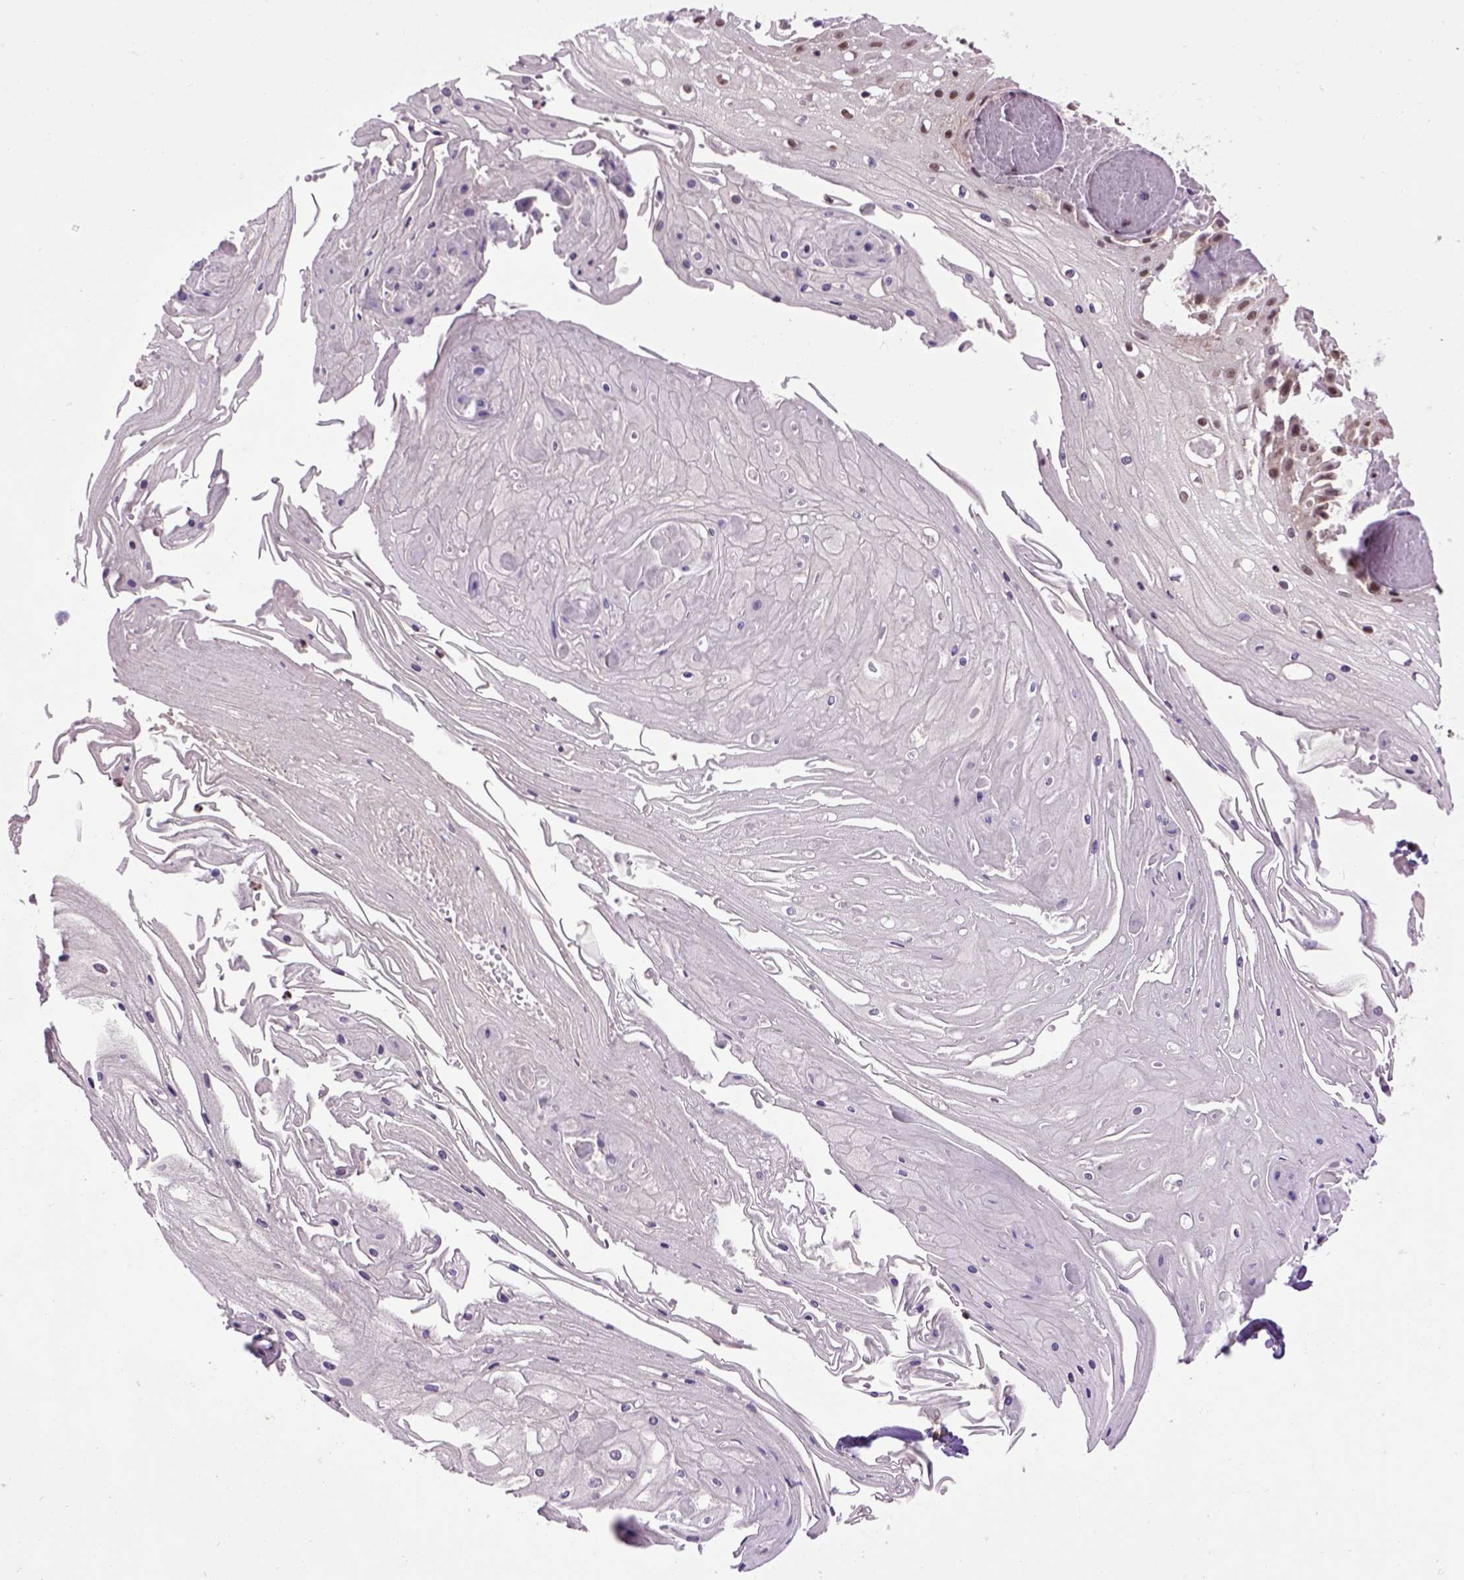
{"staining": {"intensity": "moderate", "quantity": "<25%", "location": "nuclear"}, "tissue": "skin cancer", "cell_type": "Tumor cells", "image_type": "cancer", "snomed": [{"axis": "morphology", "description": "Squamous cell carcinoma, NOS"}, {"axis": "topography", "description": "Skin"}], "caption": "This is a histology image of immunohistochemistry staining of skin cancer (squamous cell carcinoma), which shows moderate staining in the nuclear of tumor cells.", "gene": "CELF1", "patient": {"sex": "male", "age": 70}}